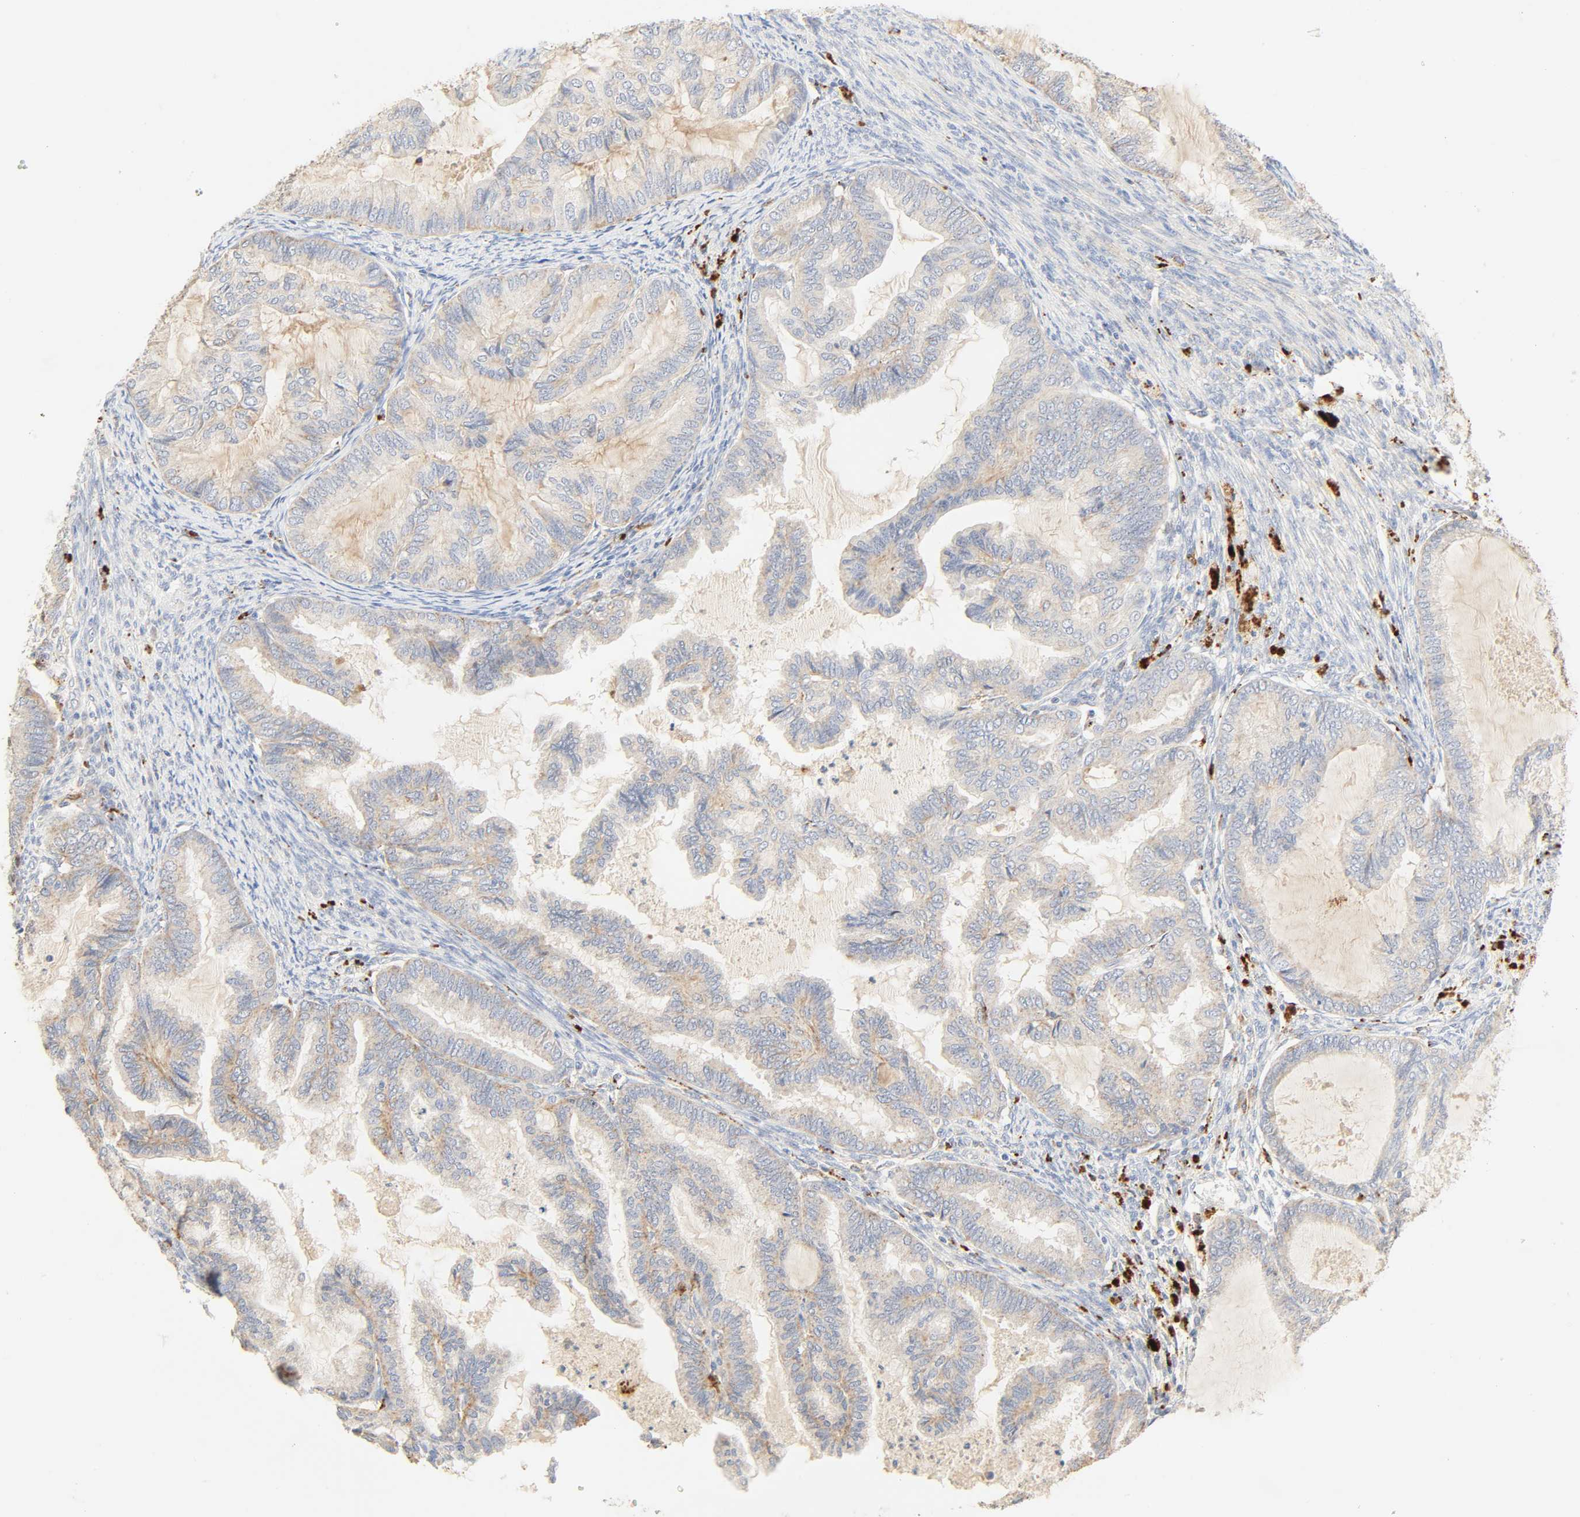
{"staining": {"intensity": "weak", "quantity": ">75%", "location": "cytoplasmic/membranous"}, "tissue": "cervical cancer", "cell_type": "Tumor cells", "image_type": "cancer", "snomed": [{"axis": "morphology", "description": "Normal tissue, NOS"}, {"axis": "morphology", "description": "Adenocarcinoma, NOS"}, {"axis": "topography", "description": "Cervix"}, {"axis": "topography", "description": "Endometrium"}], "caption": "Adenocarcinoma (cervical) tissue exhibits weak cytoplasmic/membranous expression in about >75% of tumor cells", "gene": "CAMK2A", "patient": {"sex": "female", "age": 86}}